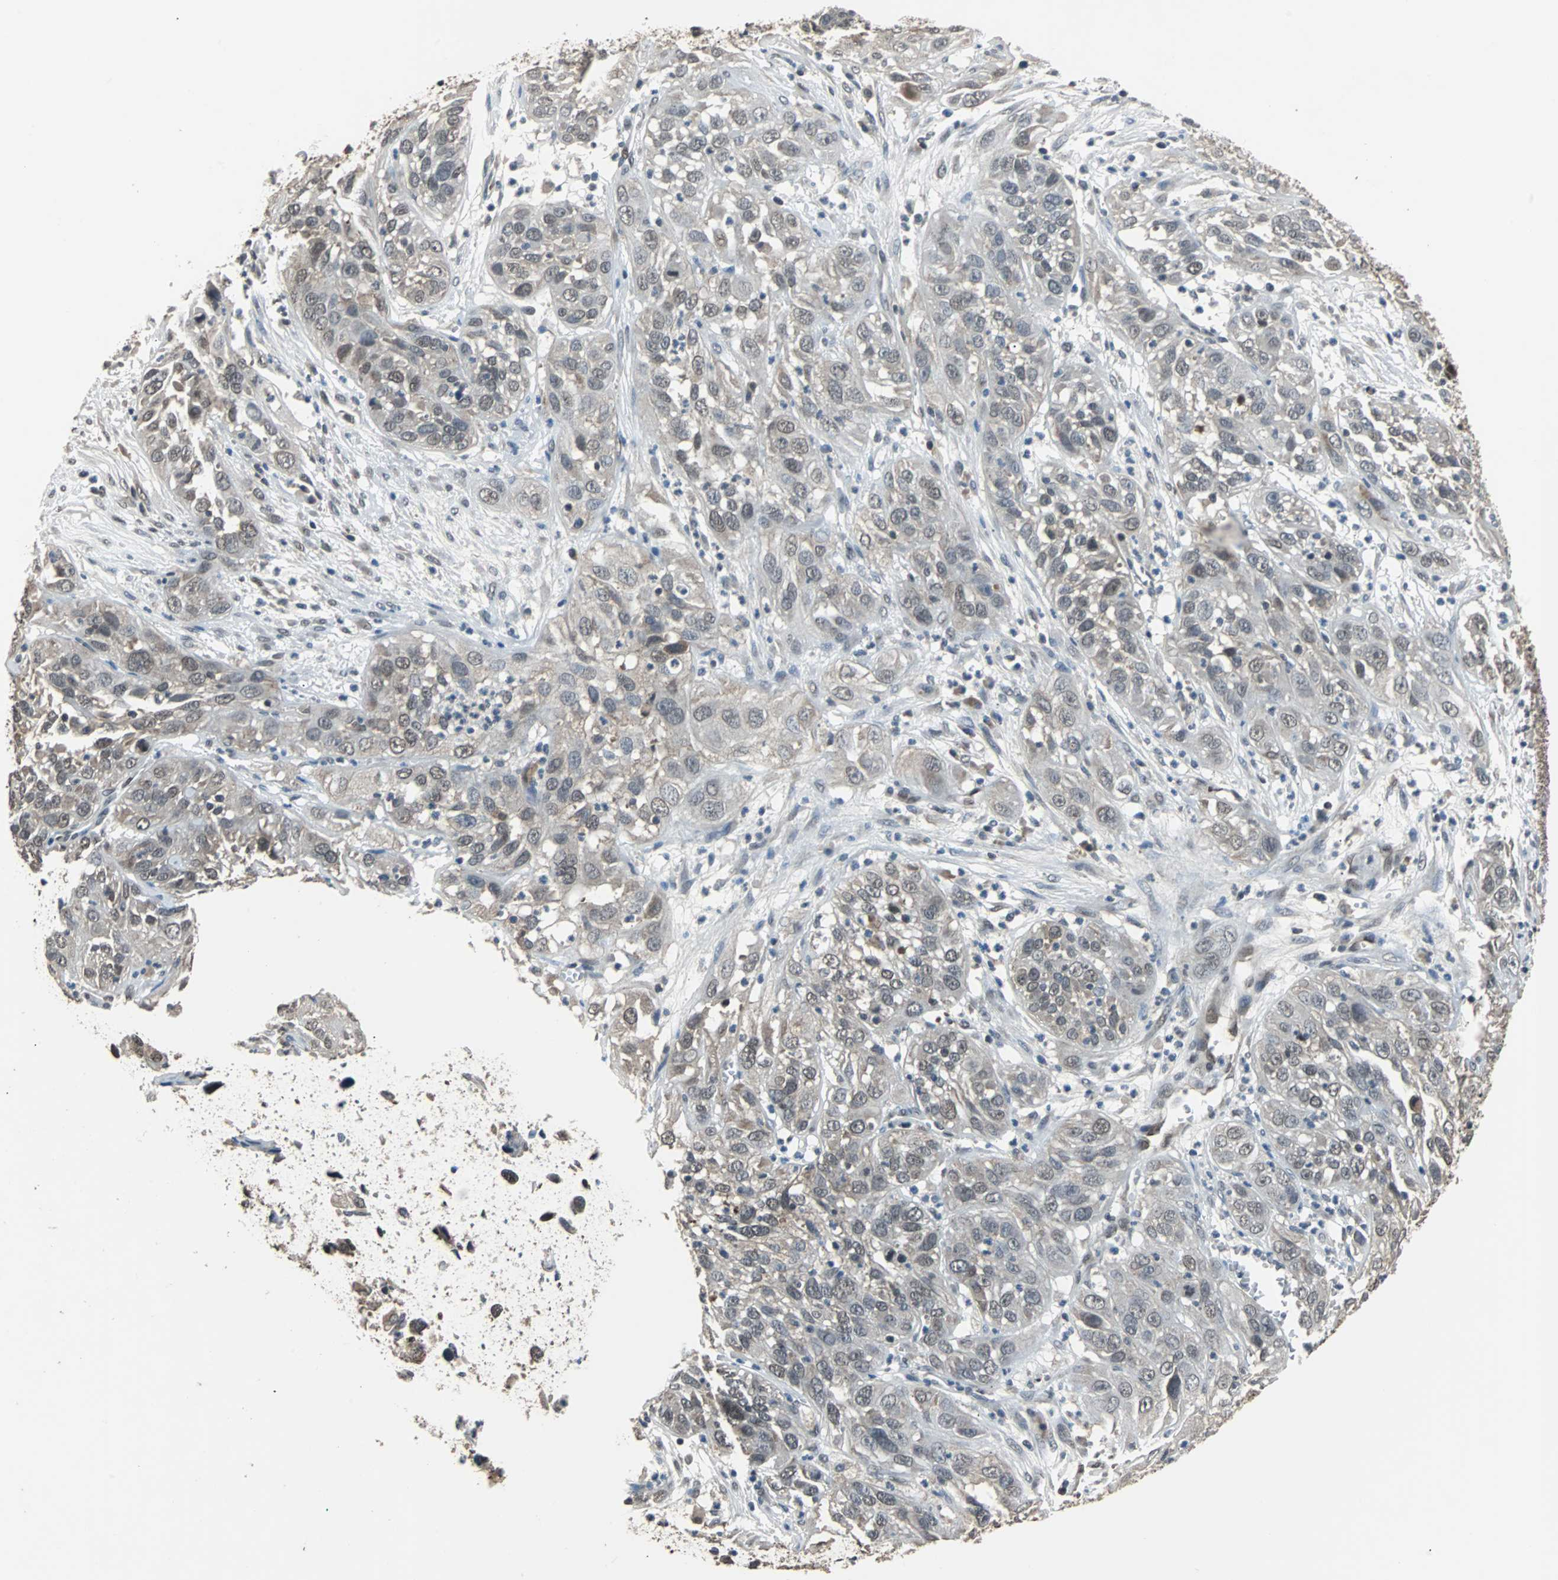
{"staining": {"intensity": "weak", "quantity": "<25%", "location": "cytoplasmic/membranous,nuclear"}, "tissue": "cervical cancer", "cell_type": "Tumor cells", "image_type": "cancer", "snomed": [{"axis": "morphology", "description": "Squamous cell carcinoma, NOS"}, {"axis": "topography", "description": "Cervix"}], "caption": "Immunohistochemical staining of cervical cancer (squamous cell carcinoma) demonstrates no significant positivity in tumor cells.", "gene": "PHC1", "patient": {"sex": "female", "age": 32}}